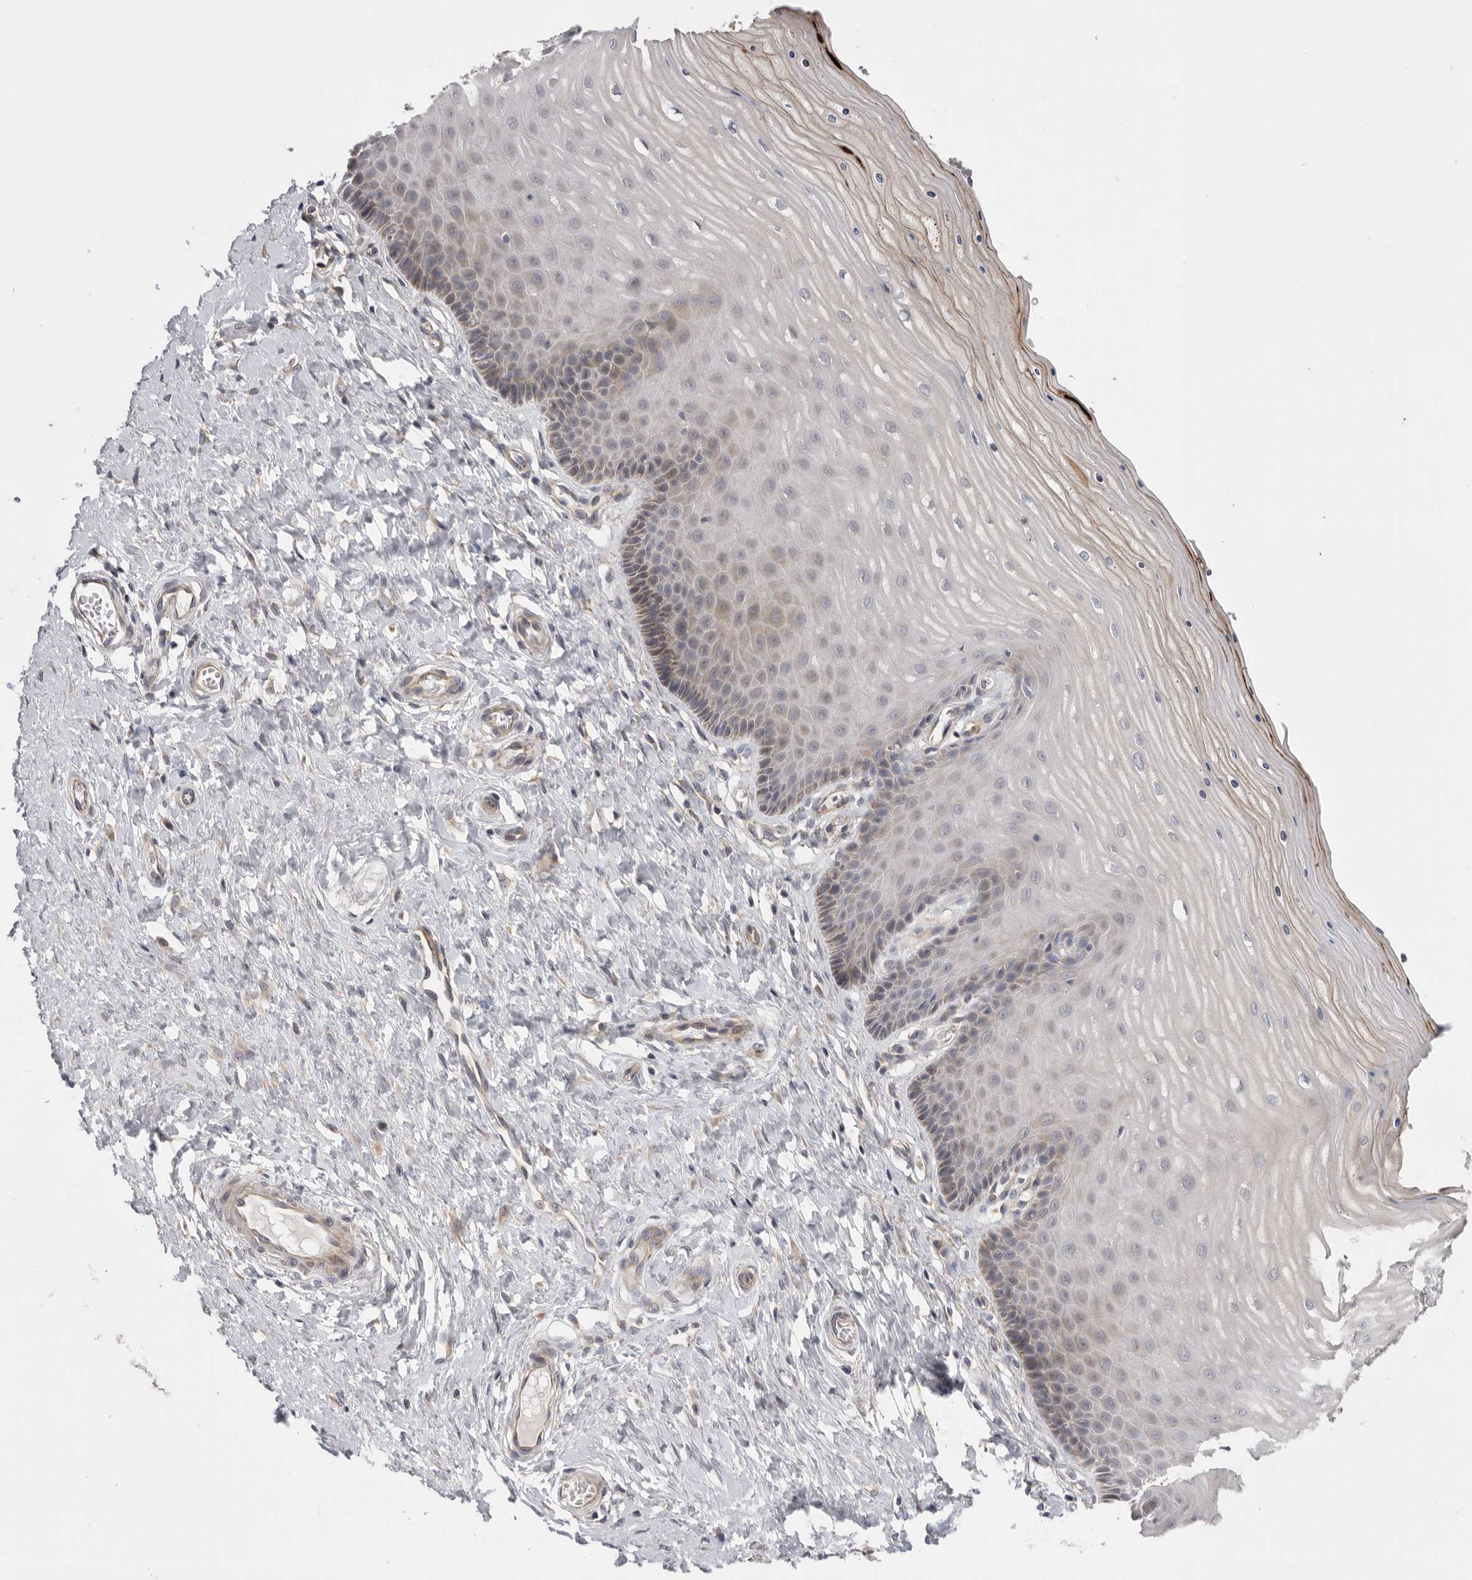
{"staining": {"intensity": "weak", "quantity": "<25%", "location": "cytoplasmic/membranous"}, "tissue": "cervix", "cell_type": "Glandular cells", "image_type": "normal", "snomed": [{"axis": "morphology", "description": "Normal tissue, NOS"}, {"axis": "topography", "description": "Cervix"}], "caption": "IHC histopathology image of unremarkable cervix: cervix stained with DAB (3,3'-diaminobenzidine) reveals no significant protein positivity in glandular cells.", "gene": "MTFR1L", "patient": {"sex": "female", "age": 55}}